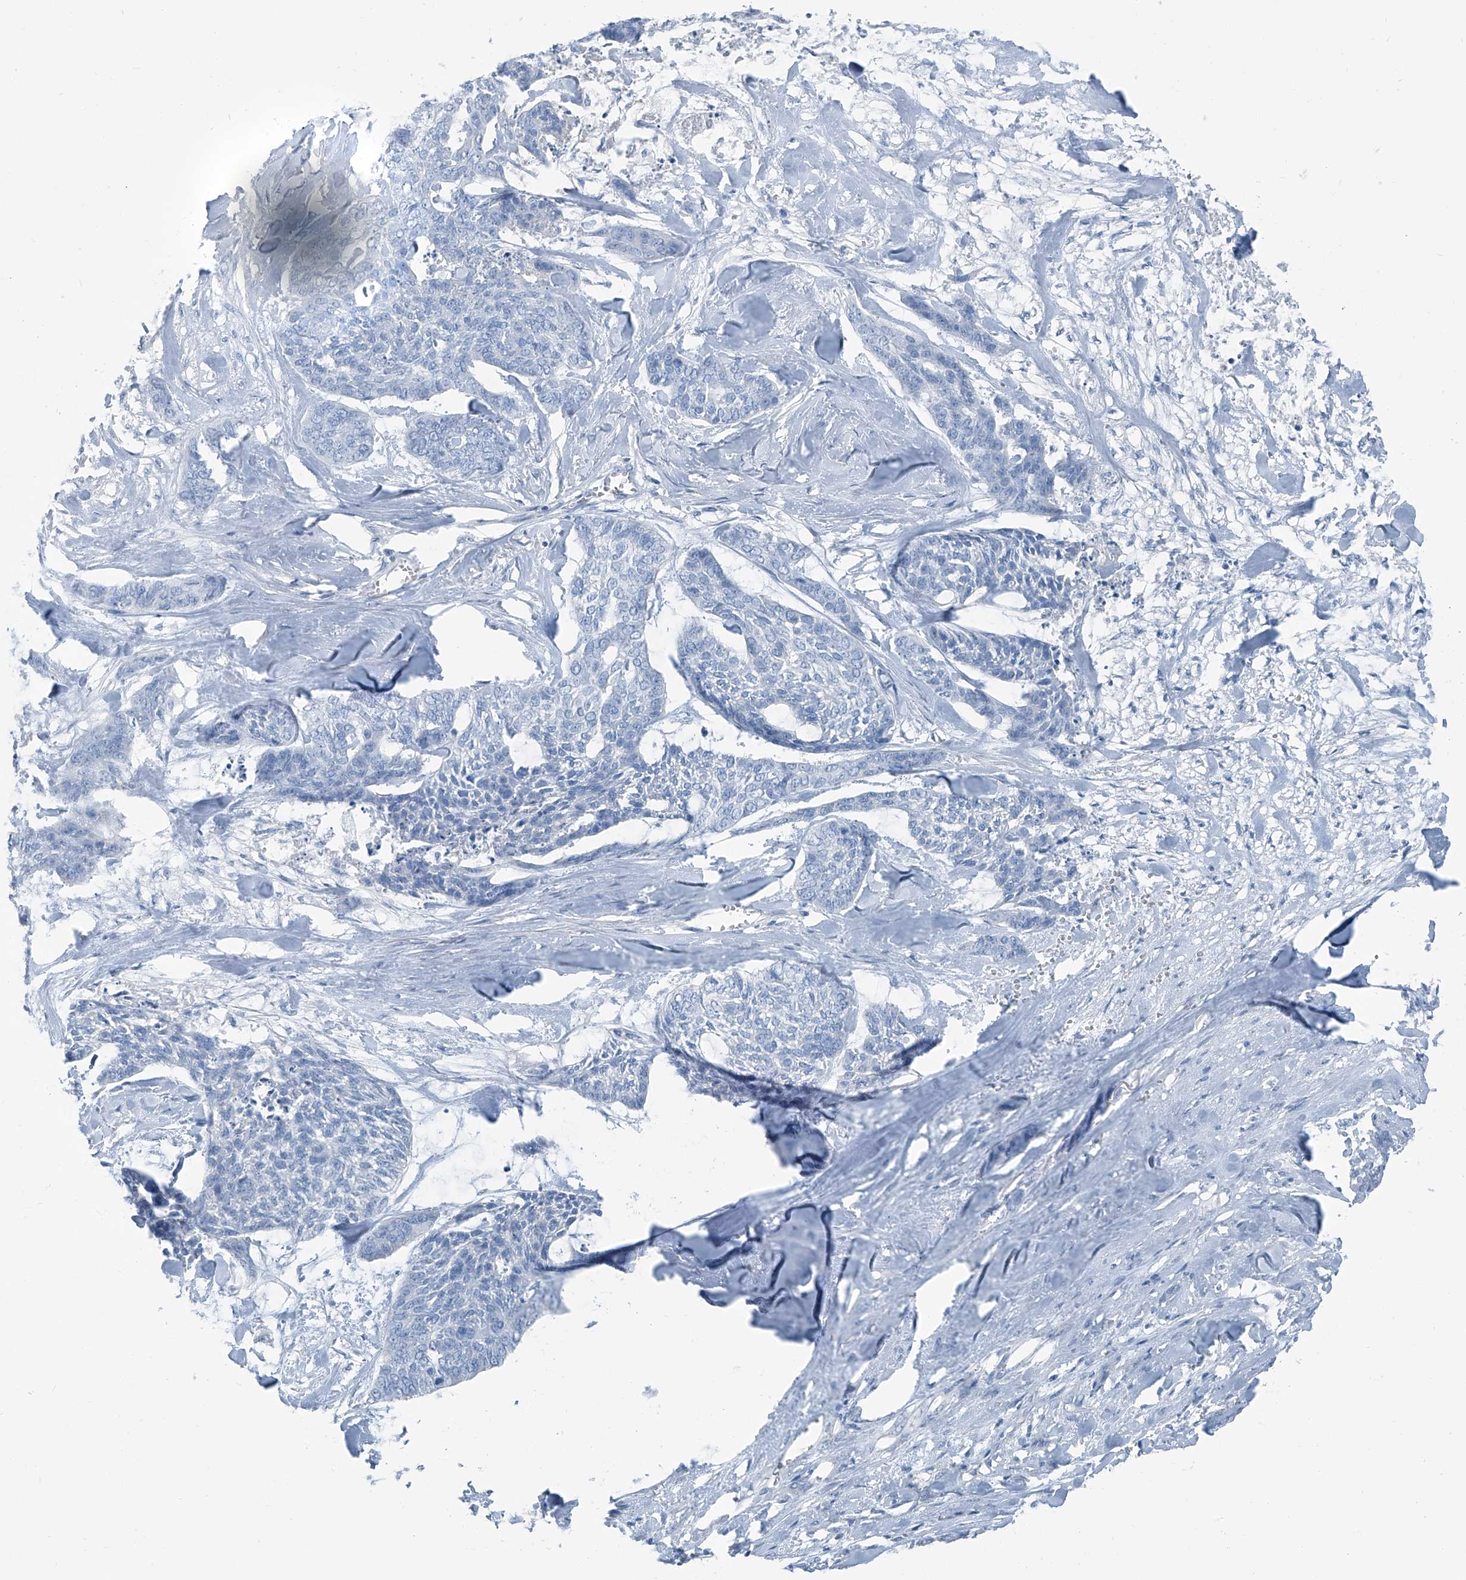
{"staining": {"intensity": "negative", "quantity": "none", "location": "none"}, "tissue": "skin cancer", "cell_type": "Tumor cells", "image_type": "cancer", "snomed": [{"axis": "morphology", "description": "Basal cell carcinoma"}, {"axis": "topography", "description": "Skin"}], "caption": "This histopathology image is of skin basal cell carcinoma stained with immunohistochemistry (IHC) to label a protein in brown with the nuclei are counter-stained blue. There is no staining in tumor cells.", "gene": "RGN", "patient": {"sex": "female", "age": 64}}